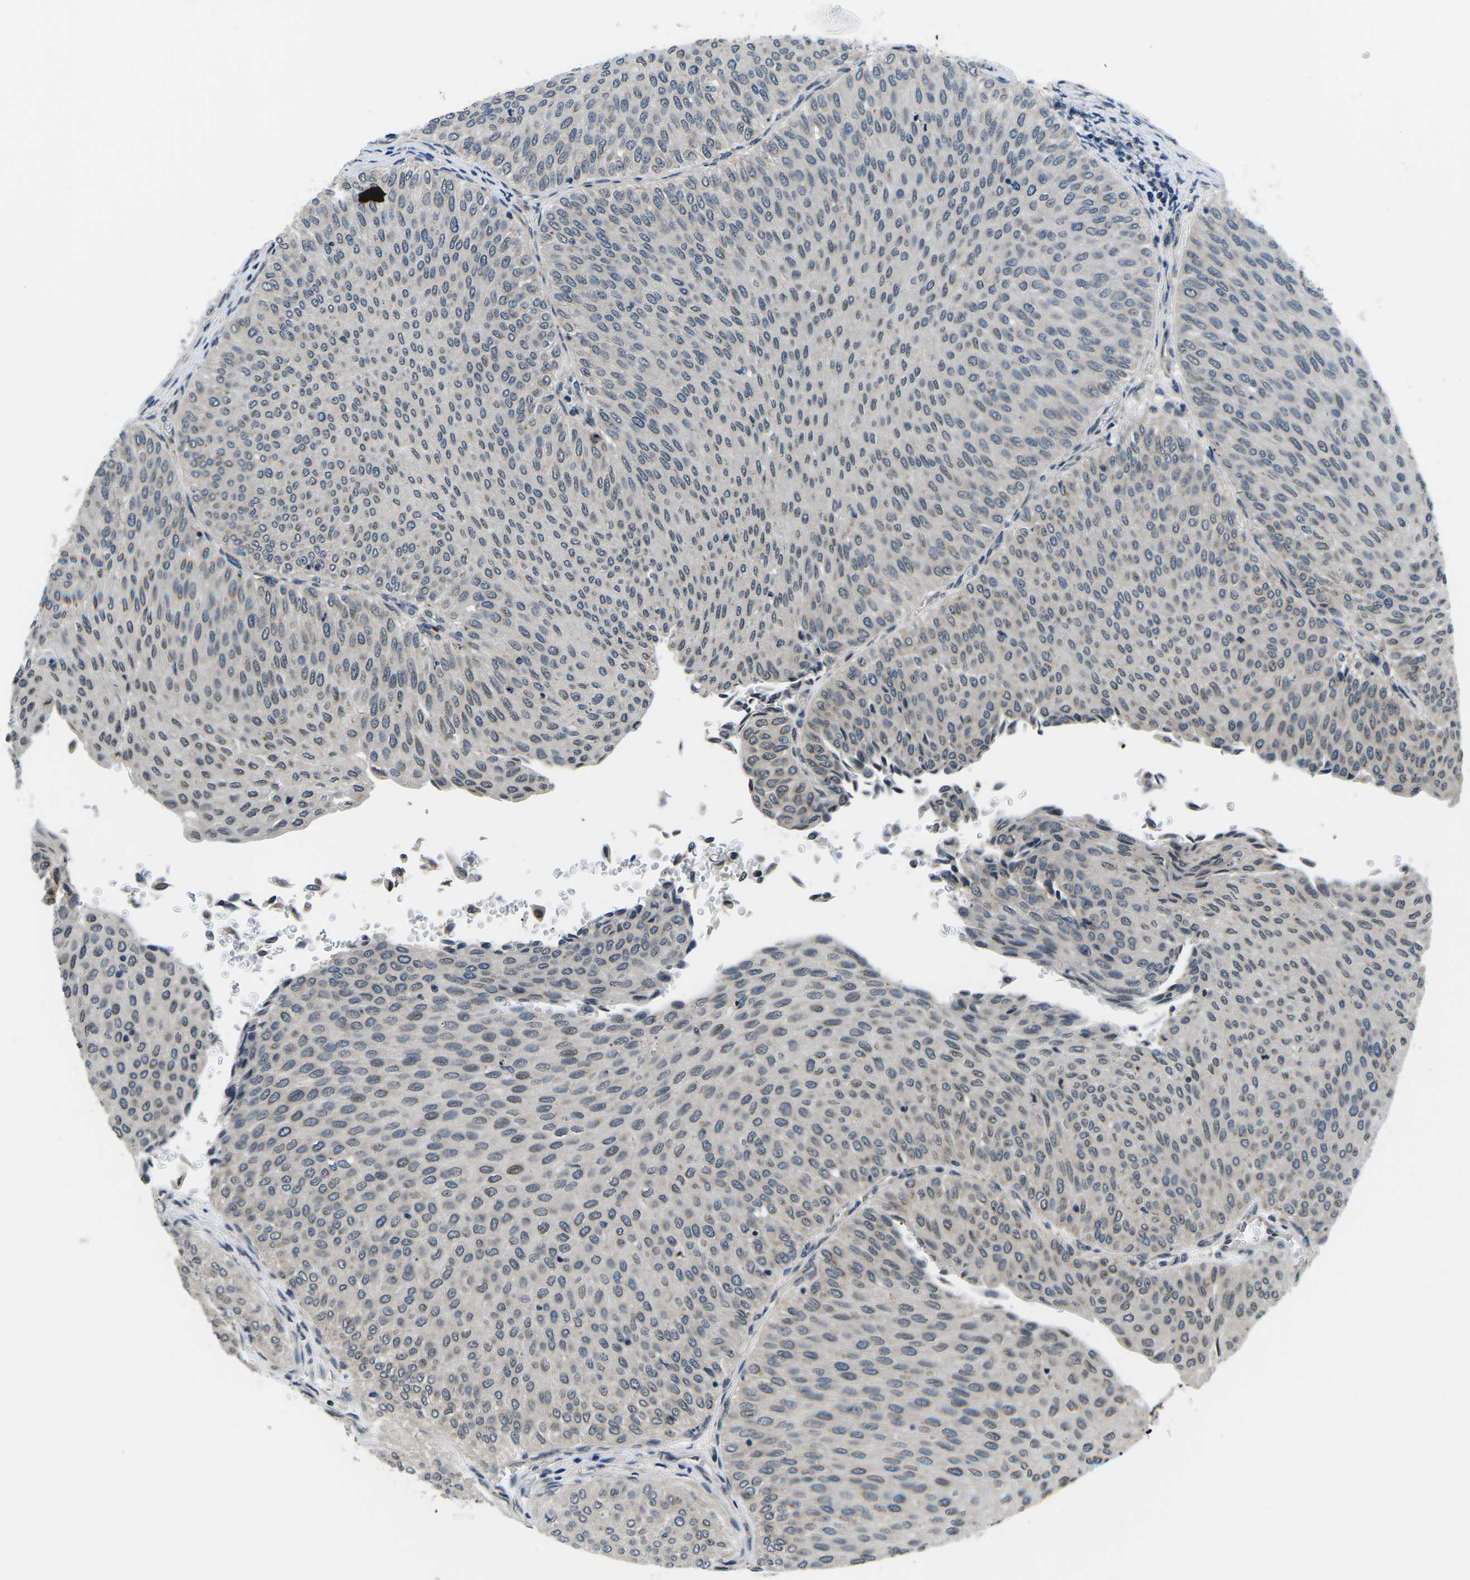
{"staining": {"intensity": "weak", "quantity": "<25%", "location": "cytoplasmic/membranous"}, "tissue": "urothelial cancer", "cell_type": "Tumor cells", "image_type": "cancer", "snomed": [{"axis": "morphology", "description": "Urothelial carcinoma, Low grade"}, {"axis": "topography", "description": "Urinary bladder"}], "caption": "Photomicrograph shows no protein expression in tumor cells of urothelial cancer tissue.", "gene": "SNX10", "patient": {"sex": "male", "age": 78}}